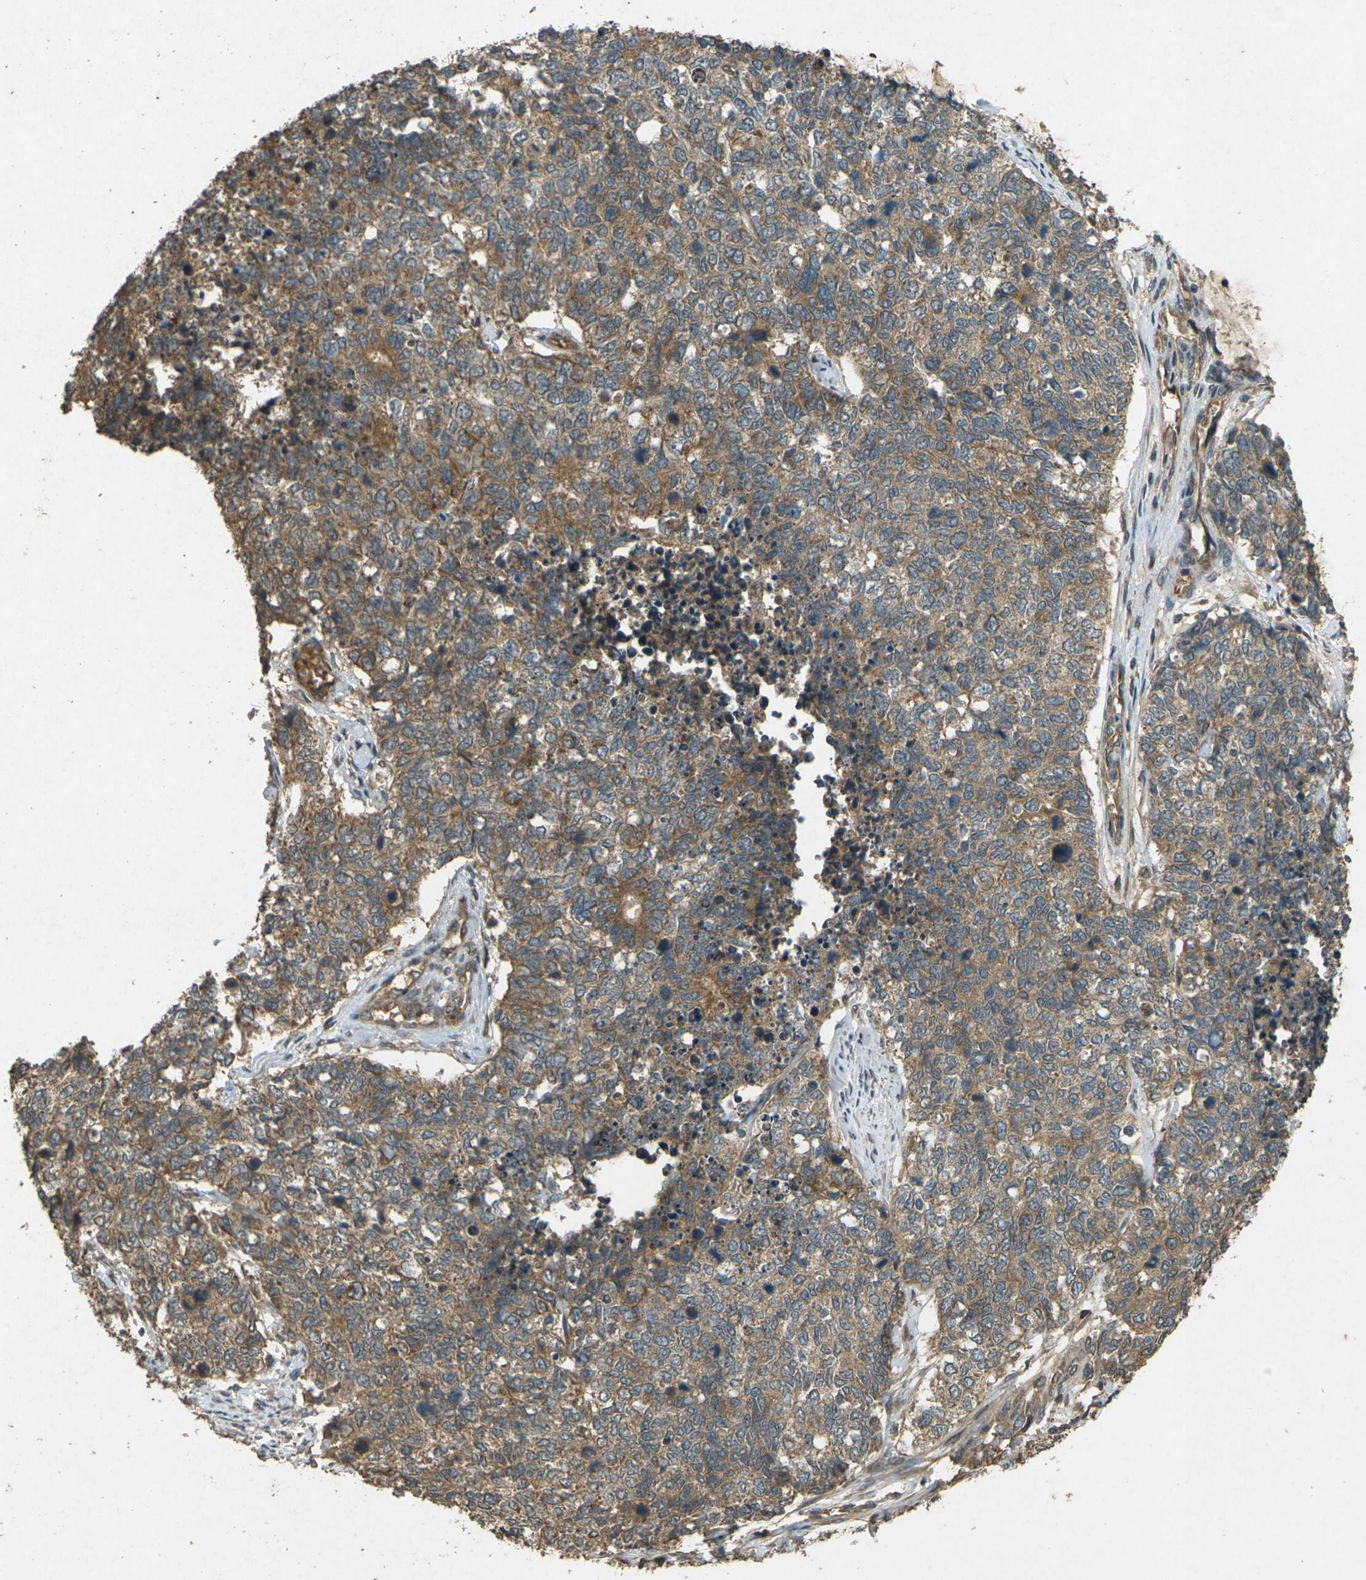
{"staining": {"intensity": "moderate", "quantity": ">75%", "location": "cytoplasmic/membranous"}, "tissue": "cervical cancer", "cell_type": "Tumor cells", "image_type": "cancer", "snomed": [{"axis": "morphology", "description": "Squamous cell carcinoma, NOS"}, {"axis": "topography", "description": "Cervix"}], "caption": "Protein expression analysis of human cervical cancer (squamous cell carcinoma) reveals moderate cytoplasmic/membranous positivity in approximately >75% of tumor cells.", "gene": "TAP1", "patient": {"sex": "female", "age": 63}}